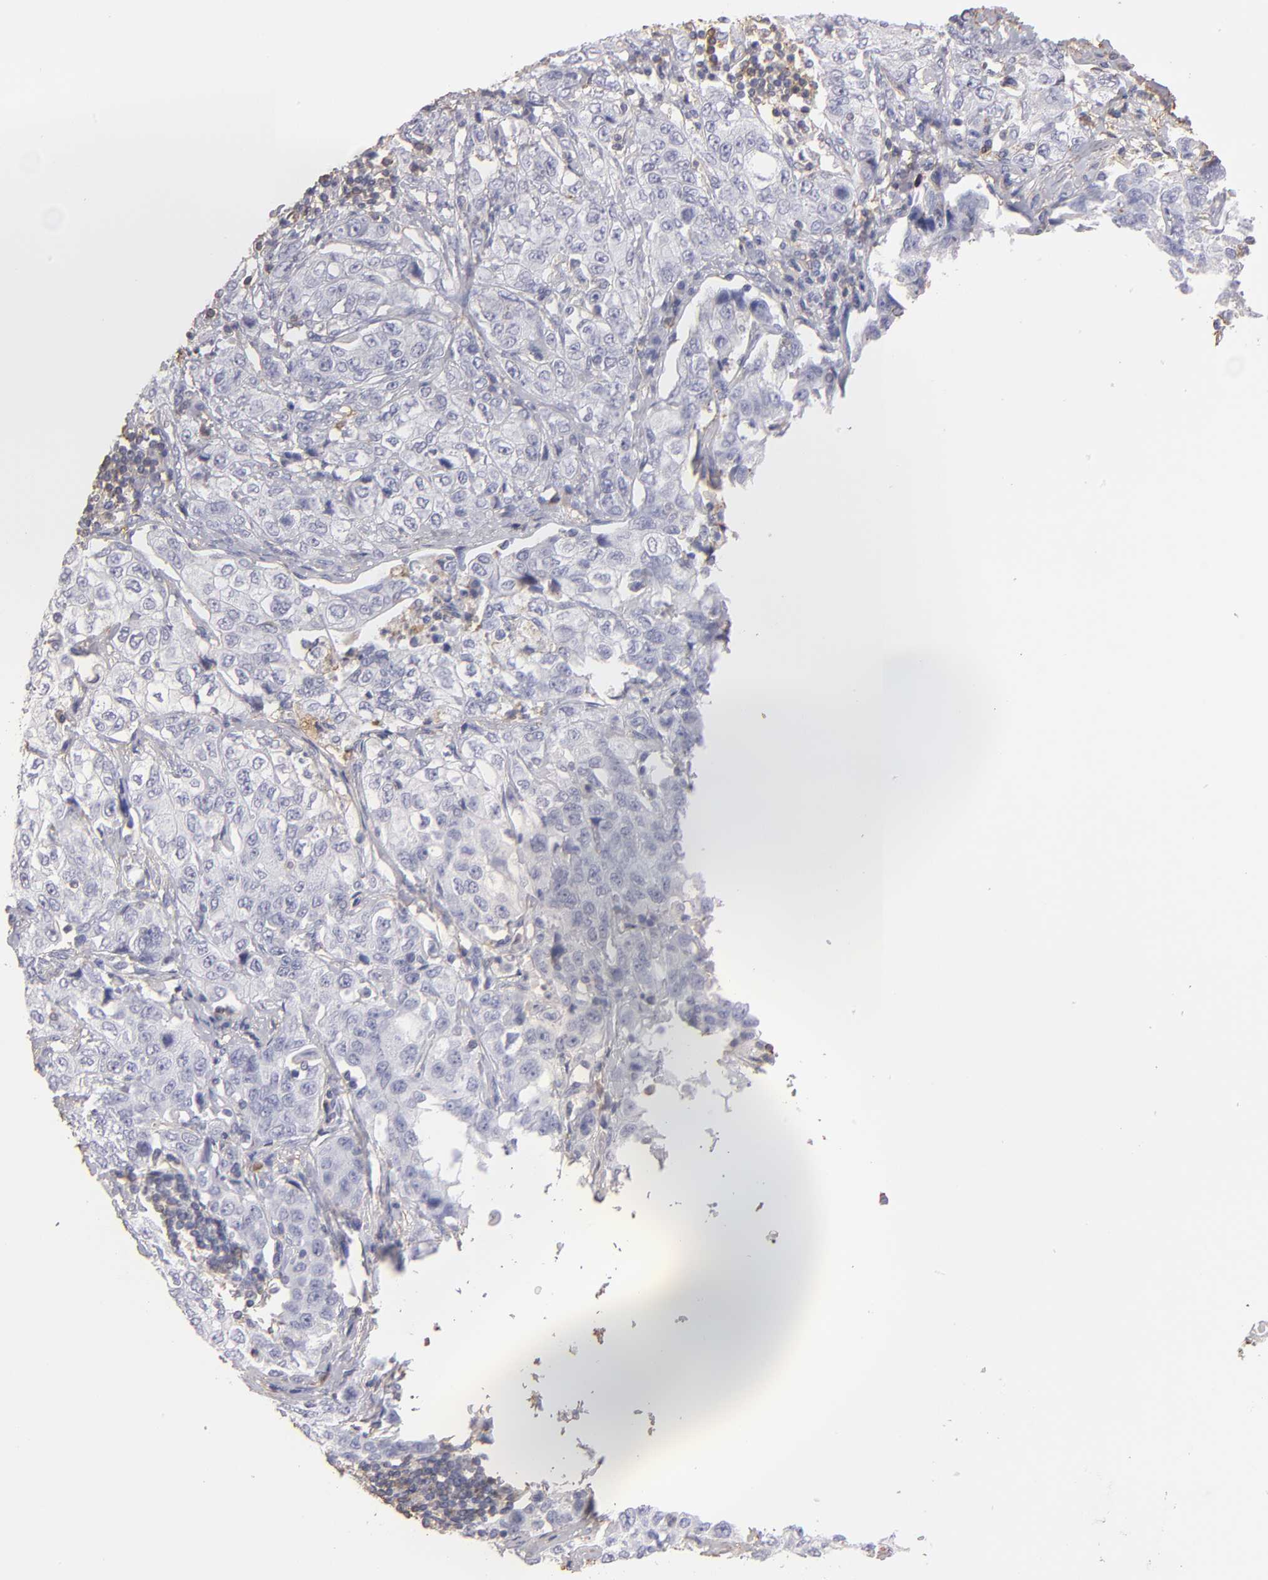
{"staining": {"intensity": "negative", "quantity": "none", "location": "none"}, "tissue": "stomach cancer", "cell_type": "Tumor cells", "image_type": "cancer", "snomed": [{"axis": "morphology", "description": "Adenocarcinoma, NOS"}, {"axis": "topography", "description": "Stomach"}], "caption": "Human stomach cancer stained for a protein using immunohistochemistry displays no positivity in tumor cells.", "gene": "ABCB1", "patient": {"sex": "male", "age": 48}}